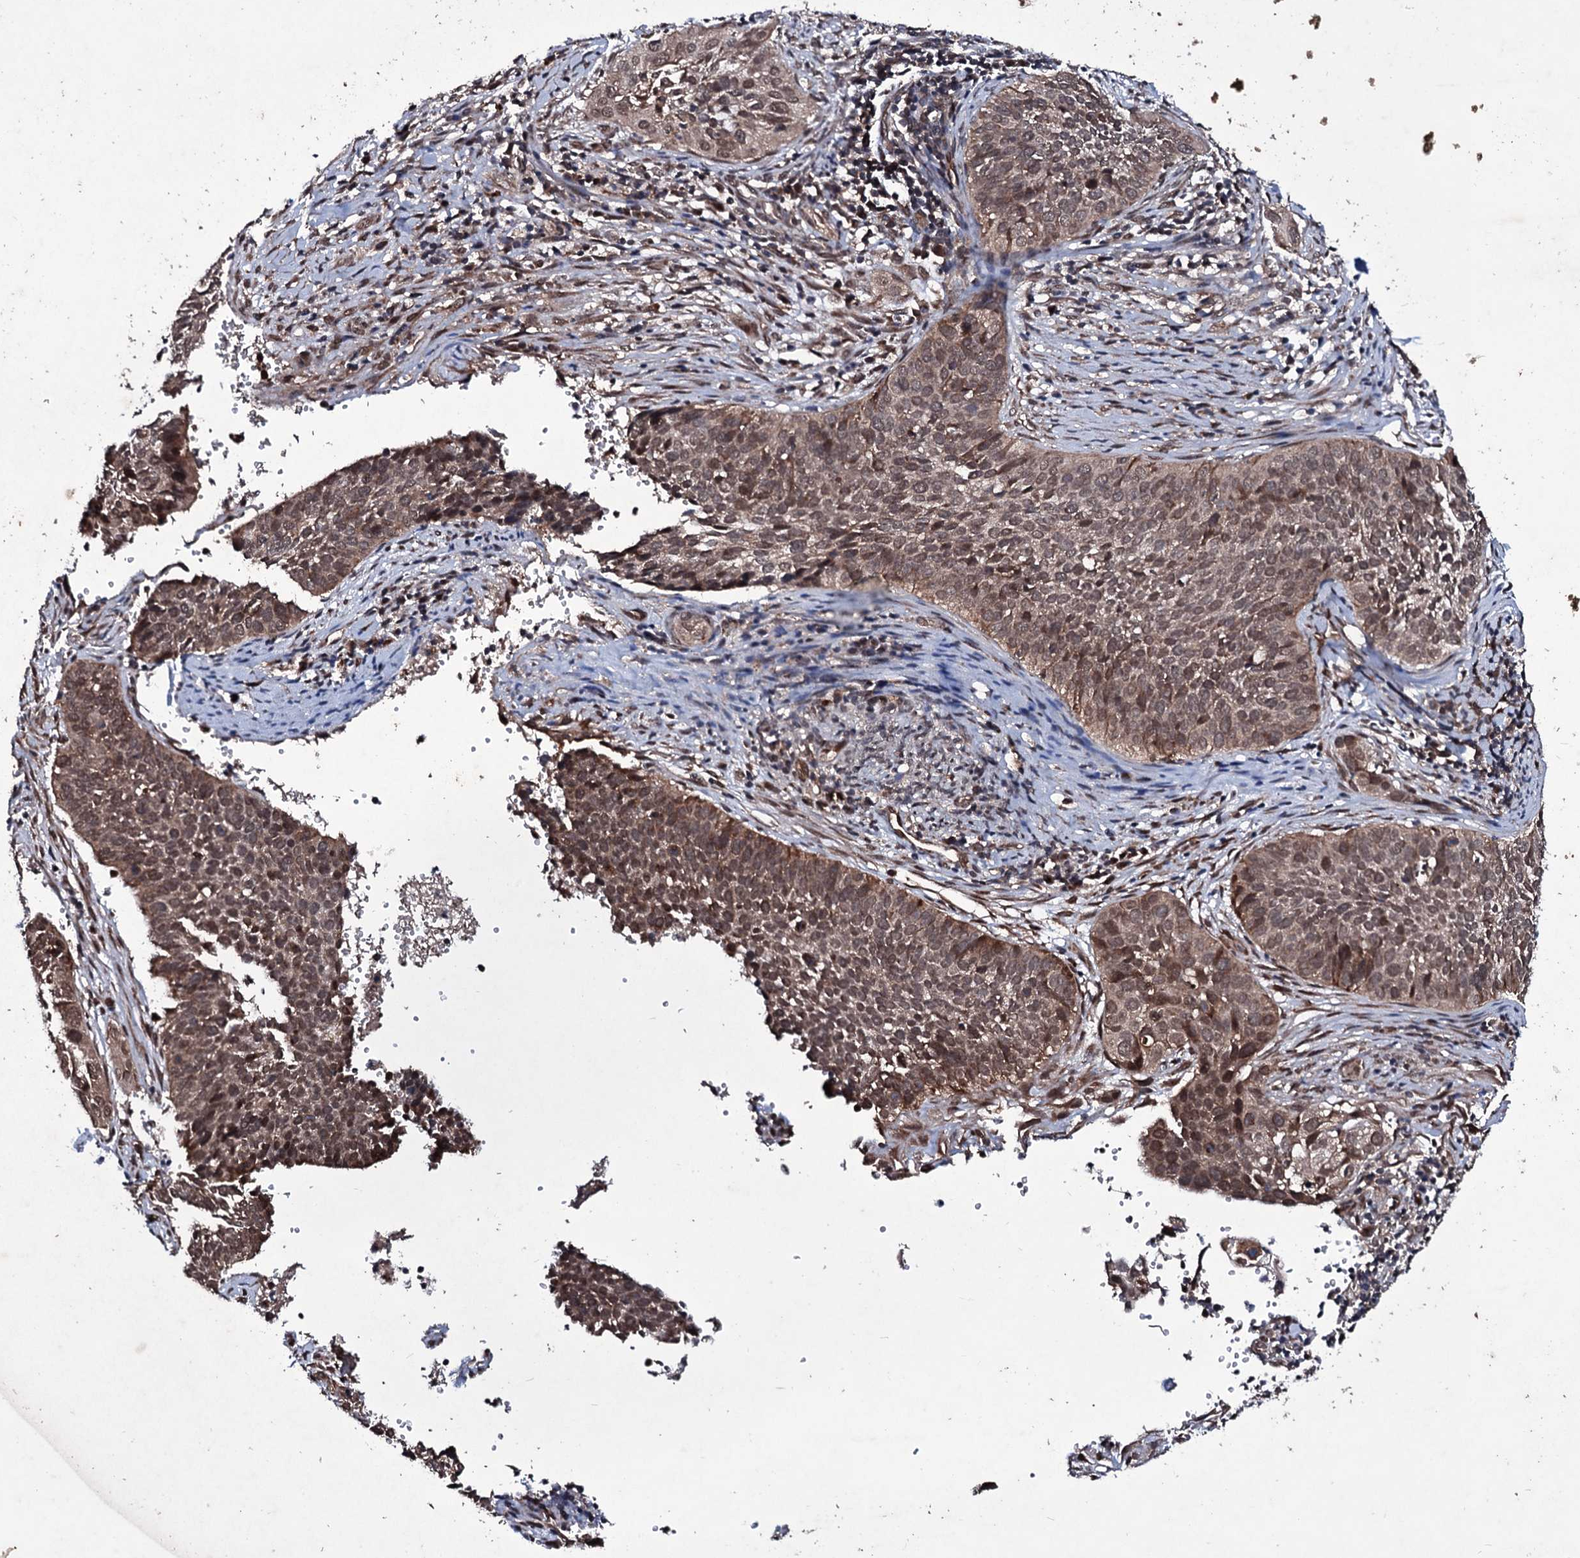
{"staining": {"intensity": "weak", "quantity": "25%-75%", "location": "cytoplasmic/membranous,nuclear"}, "tissue": "cervical cancer", "cell_type": "Tumor cells", "image_type": "cancer", "snomed": [{"axis": "morphology", "description": "Squamous cell carcinoma, NOS"}, {"axis": "topography", "description": "Cervix"}], "caption": "Human squamous cell carcinoma (cervical) stained with a brown dye shows weak cytoplasmic/membranous and nuclear positive expression in about 25%-75% of tumor cells.", "gene": "MRPS31", "patient": {"sex": "female", "age": 34}}